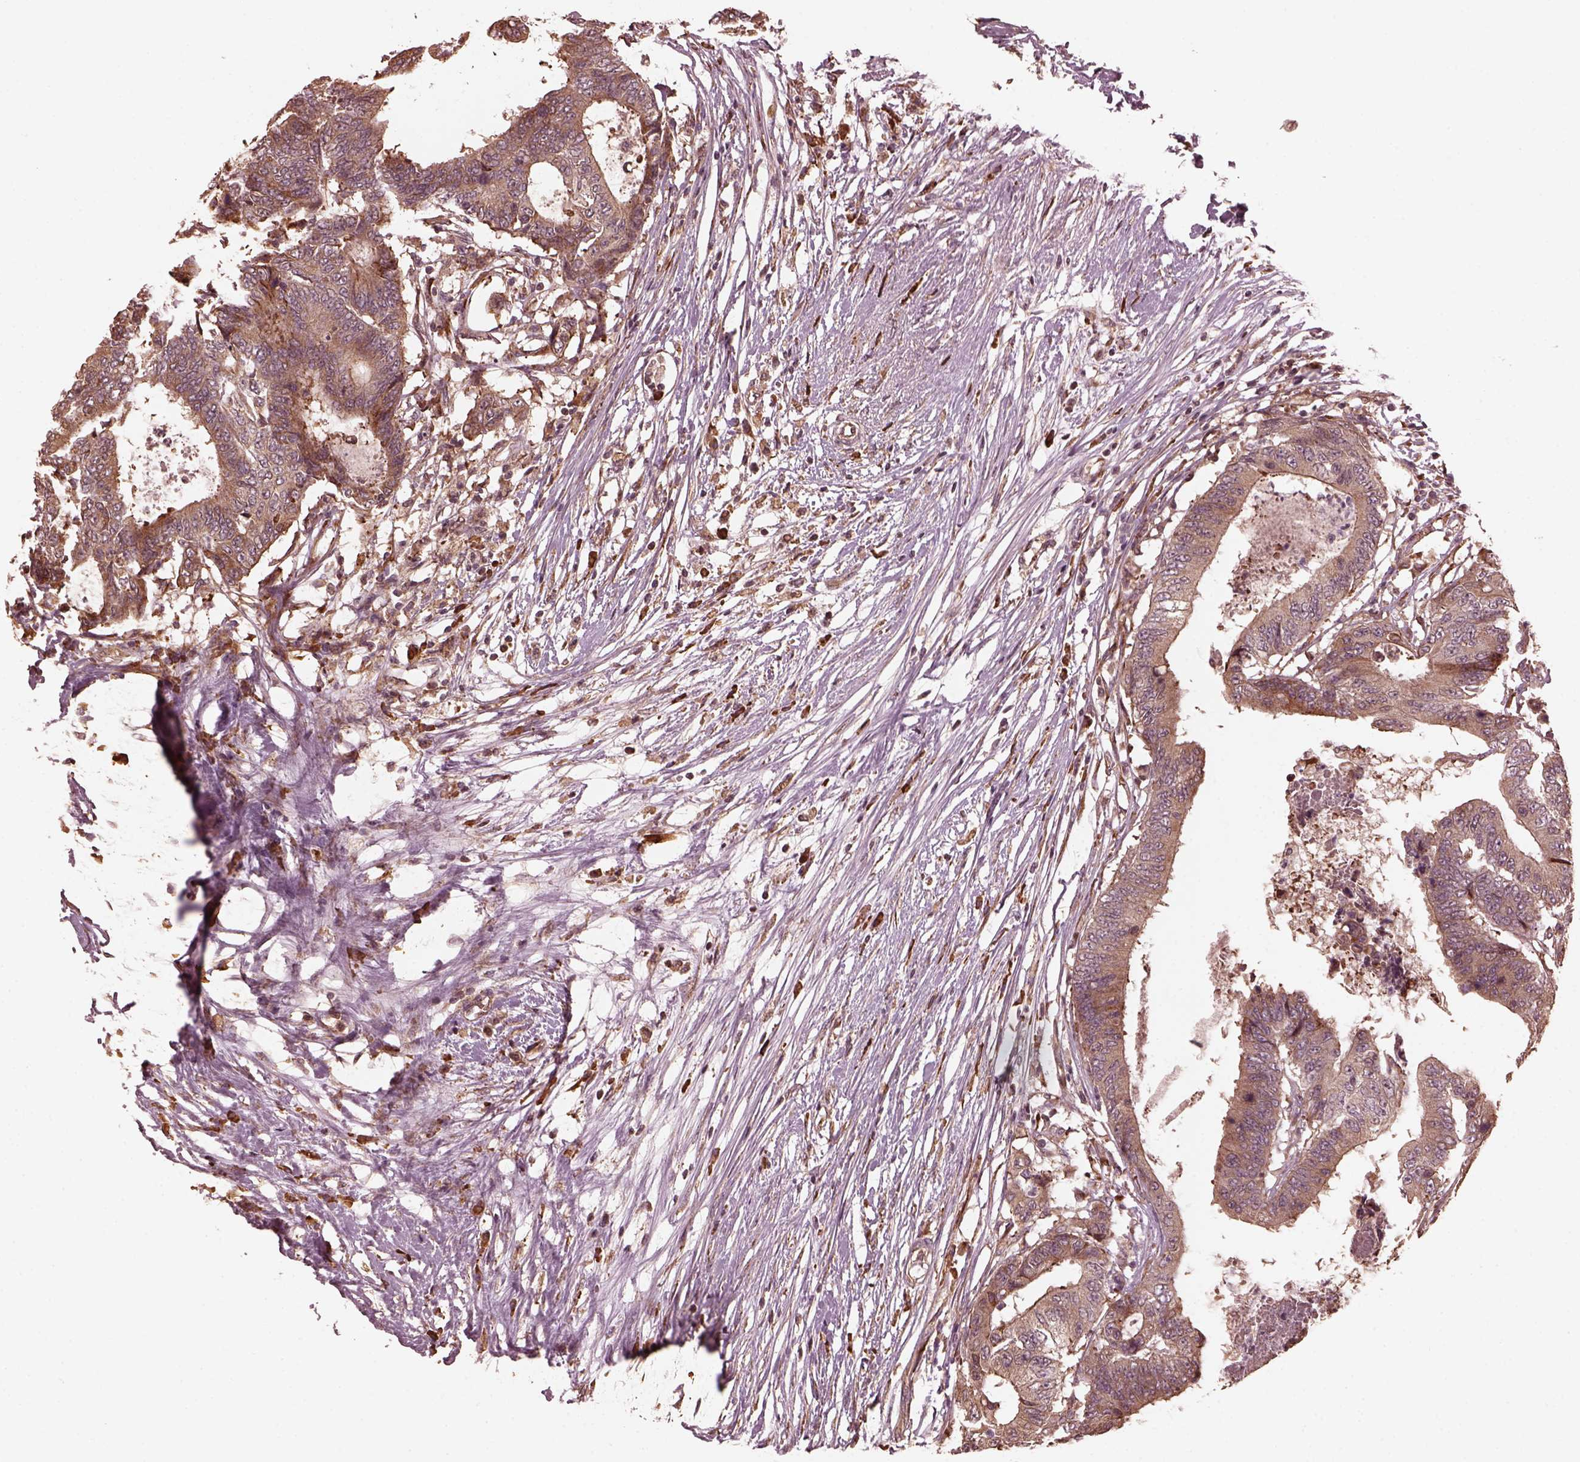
{"staining": {"intensity": "moderate", "quantity": "<25%", "location": "cytoplasmic/membranous"}, "tissue": "colorectal cancer", "cell_type": "Tumor cells", "image_type": "cancer", "snomed": [{"axis": "morphology", "description": "Adenocarcinoma, NOS"}, {"axis": "topography", "description": "Colon"}], "caption": "Brown immunohistochemical staining in colorectal adenocarcinoma reveals moderate cytoplasmic/membranous expression in approximately <25% of tumor cells.", "gene": "ZNF292", "patient": {"sex": "female", "age": 48}}